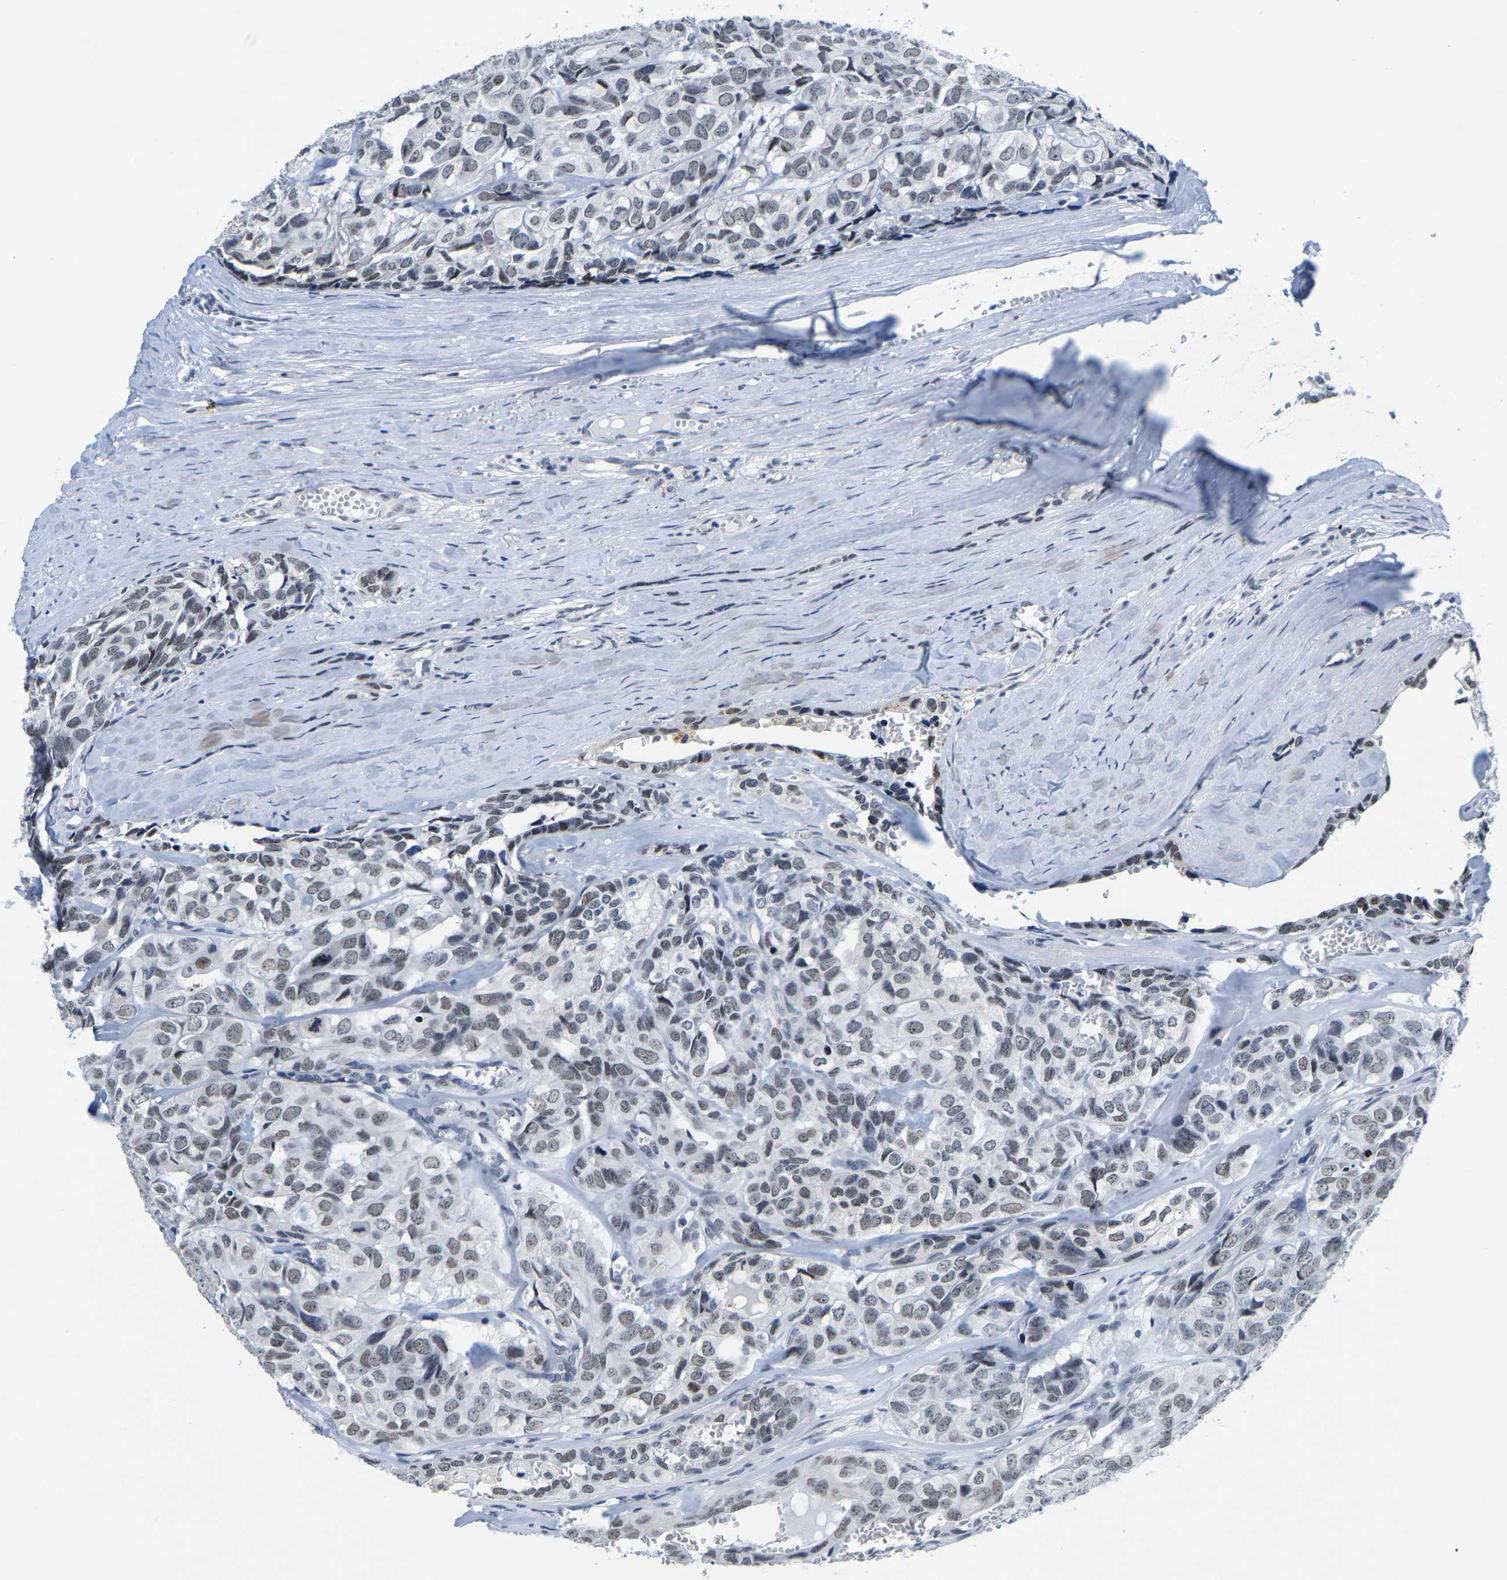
{"staining": {"intensity": "weak", "quantity": "<25%", "location": "nuclear"}, "tissue": "head and neck cancer", "cell_type": "Tumor cells", "image_type": "cancer", "snomed": [{"axis": "morphology", "description": "Adenocarcinoma, NOS"}, {"axis": "topography", "description": "Salivary gland, NOS"}, {"axis": "topography", "description": "Head-Neck"}], "caption": "Immunohistochemistry photomicrograph of neoplastic tissue: head and neck cancer stained with DAB (3,3'-diaminobenzidine) reveals no significant protein positivity in tumor cells. (DAB IHC, high magnification).", "gene": "SETD1B", "patient": {"sex": "female", "age": 76}}